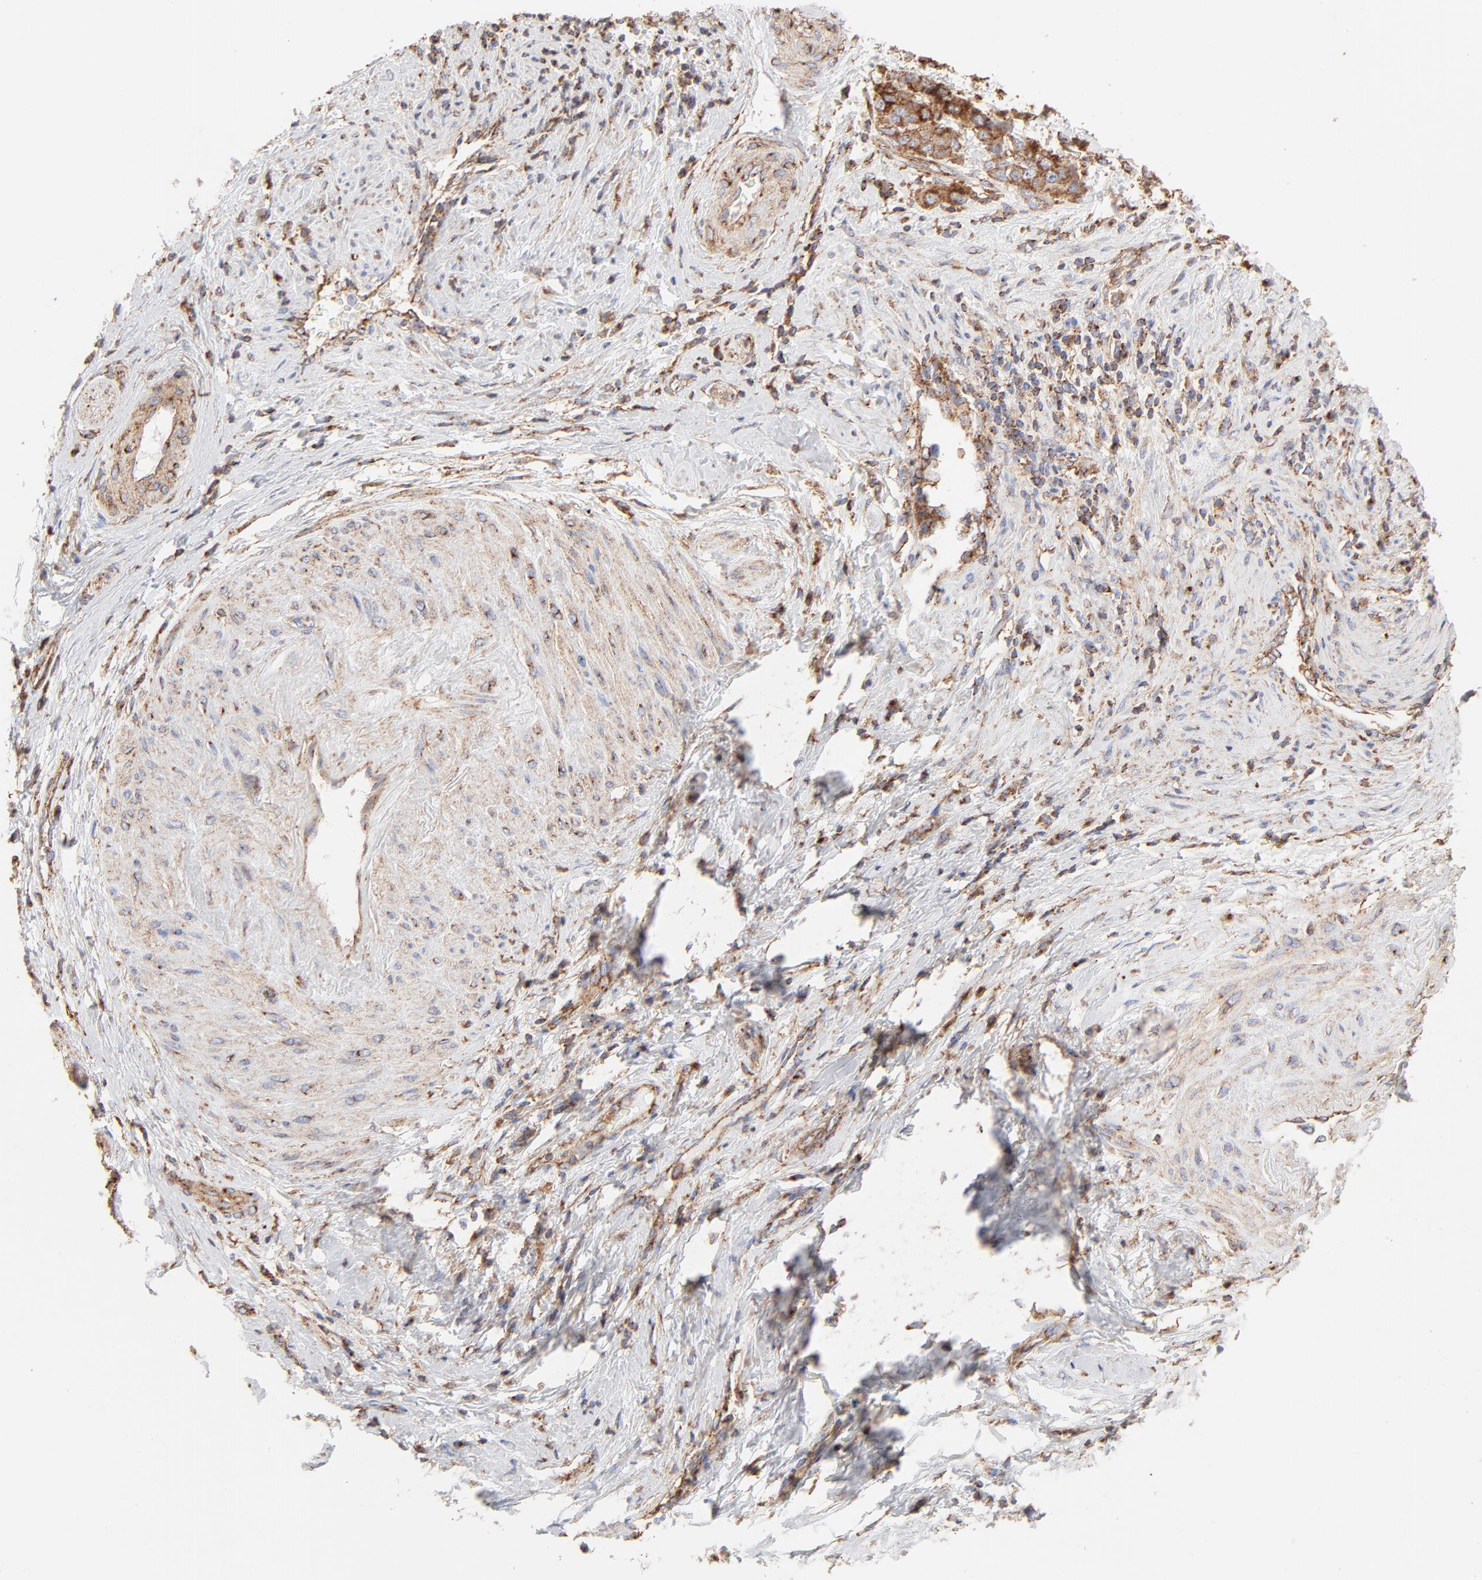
{"staining": {"intensity": "moderate", "quantity": ">75%", "location": "cytoplasmic/membranous"}, "tissue": "cervical cancer", "cell_type": "Tumor cells", "image_type": "cancer", "snomed": [{"axis": "morphology", "description": "Squamous cell carcinoma, NOS"}, {"axis": "topography", "description": "Cervix"}], "caption": "Immunohistochemical staining of cervical squamous cell carcinoma reveals moderate cytoplasmic/membranous protein expression in about >75% of tumor cells.", "gene": "CLTB", "patient": {"sex": "female", "age": 54}}